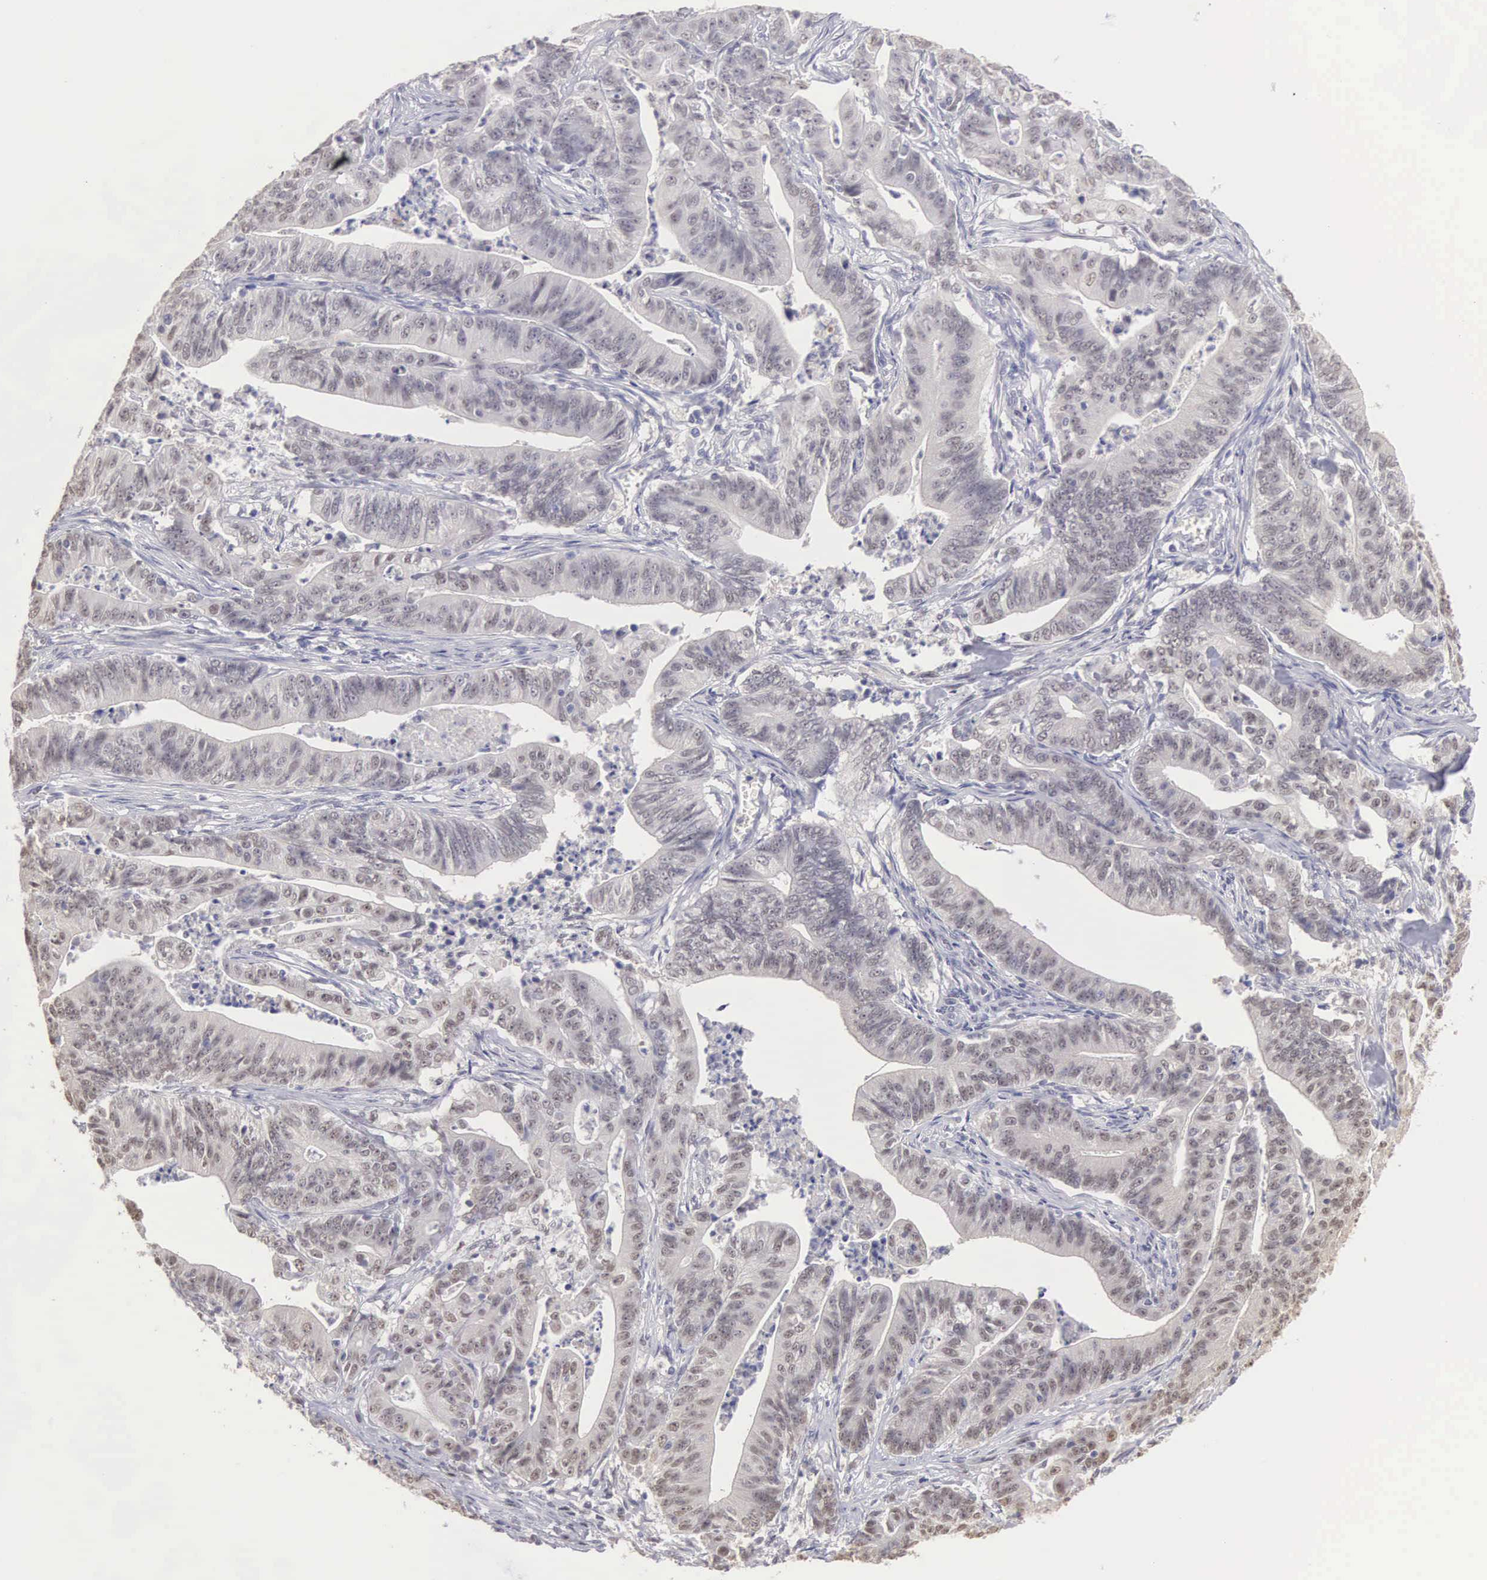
{"staining": {"intensity": "negative", "quantity": "none", "location": "none"}, "tissue": "stomach cancer", "cell_type": "Tumor cells", "image_type": "cancer", "snomed": [{"axis": "morphology", "description": "Adenocarcinoma, NOS"}, {"axis": "topography", "description": "Stomach, lower"}], "caption": "A photomicrograph of human stomach cancer is negative for staining in tumor cells.", "gene": "UBA1", "patient": {"sex": "female", "age": 86}}